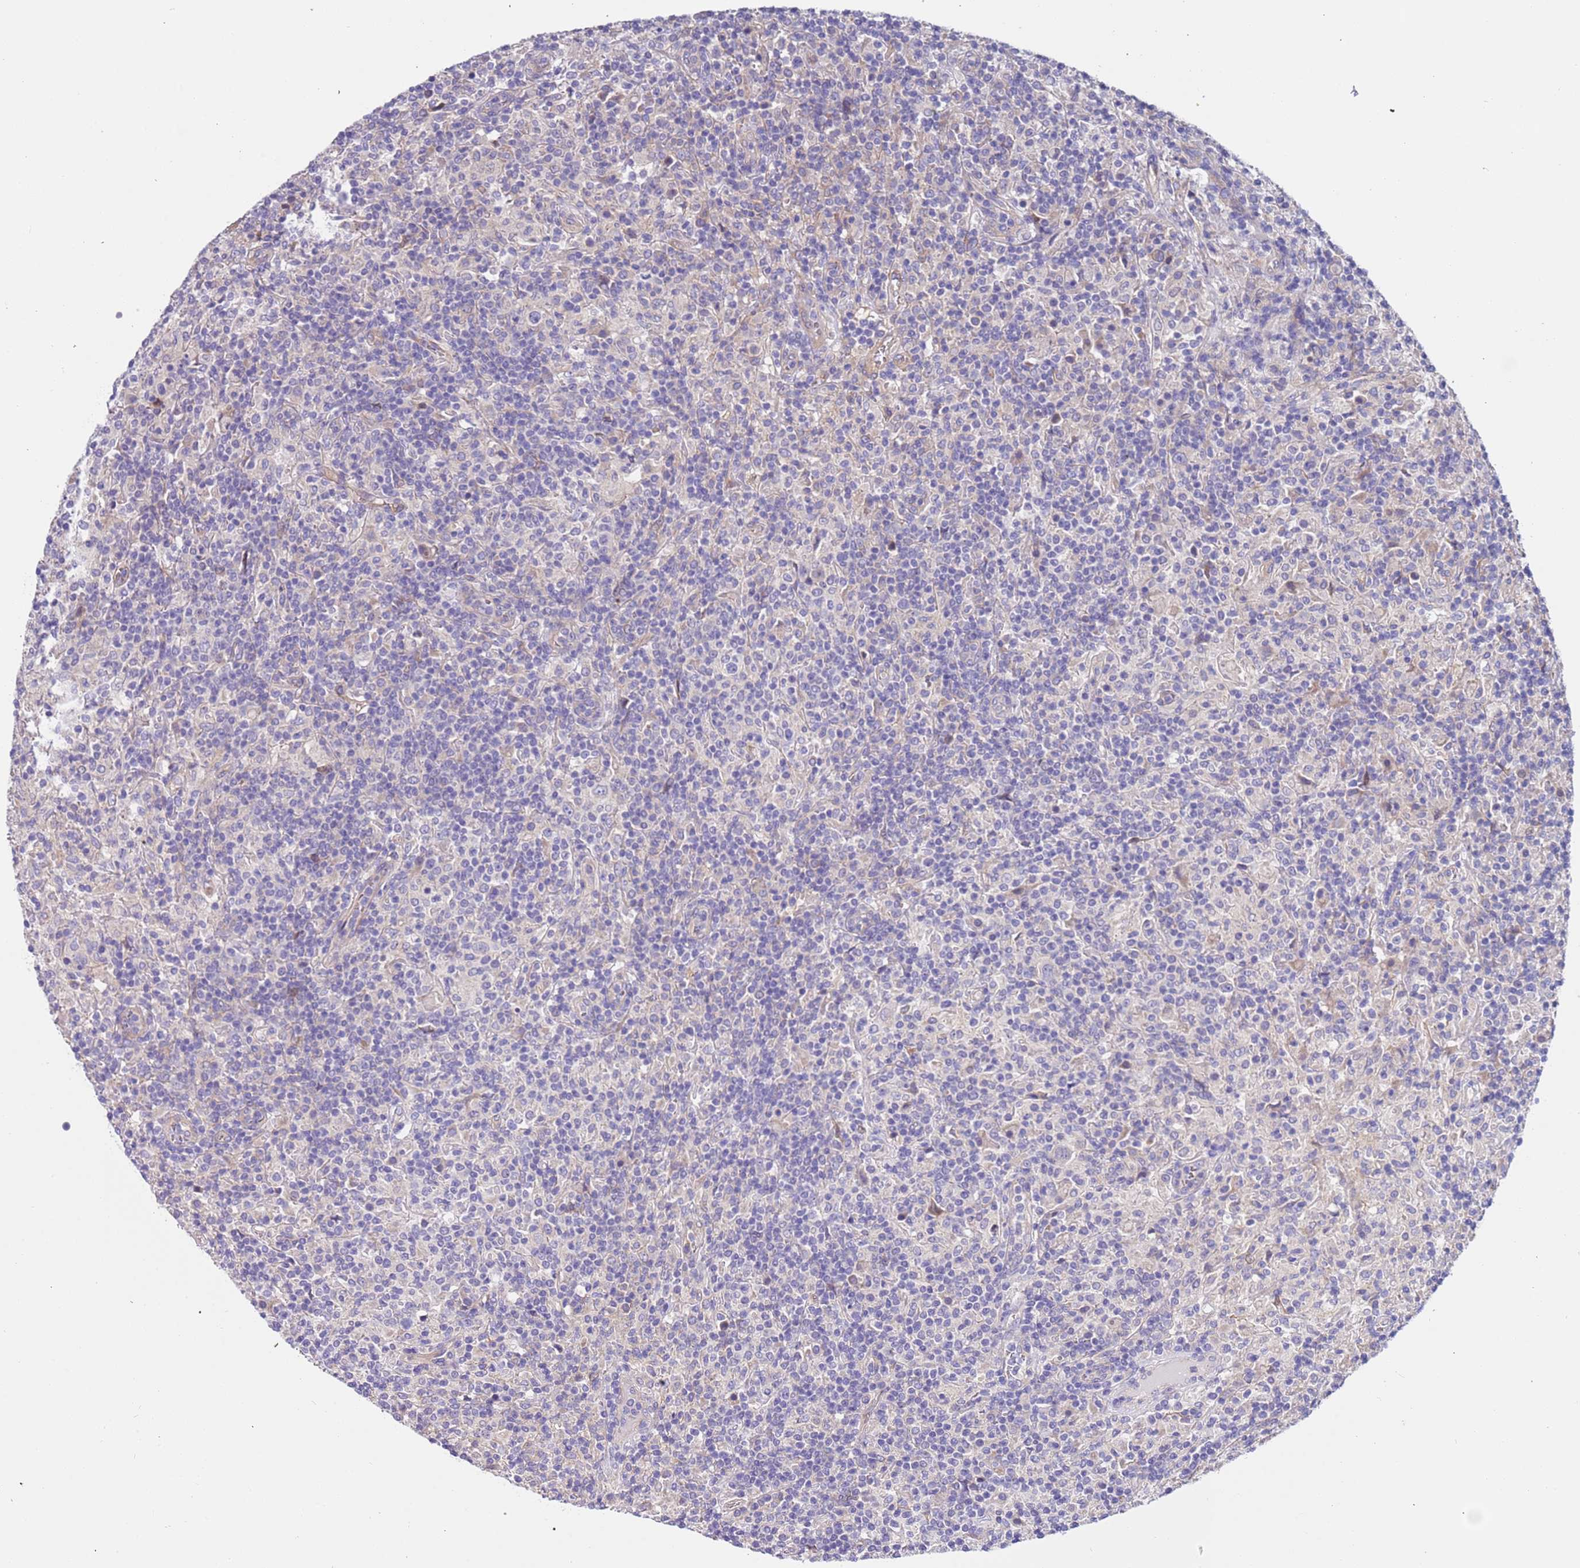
{"staining": {"intensity": "negative", "quantity": "none", "location": "none"}, "tissue": "lymphoma", "cell_type": "Tumor cells", "image_type": "cancer", "snomed": [{"axis": "morphology", "description": "Hodgkin's disease, NOS"}, {"axis": "topography", "description": "Lymph node"}], "caption": "Immunohistochemistry (IHC) of lymphoma shows no positivity in tumor cells. (Stains: DAB IHC with hematoxylin counter stain, Microscopy: brightfield microscopy at high magnification).", "gene": "LAMB4", "patient": {"sex": "male", "age": 70}}